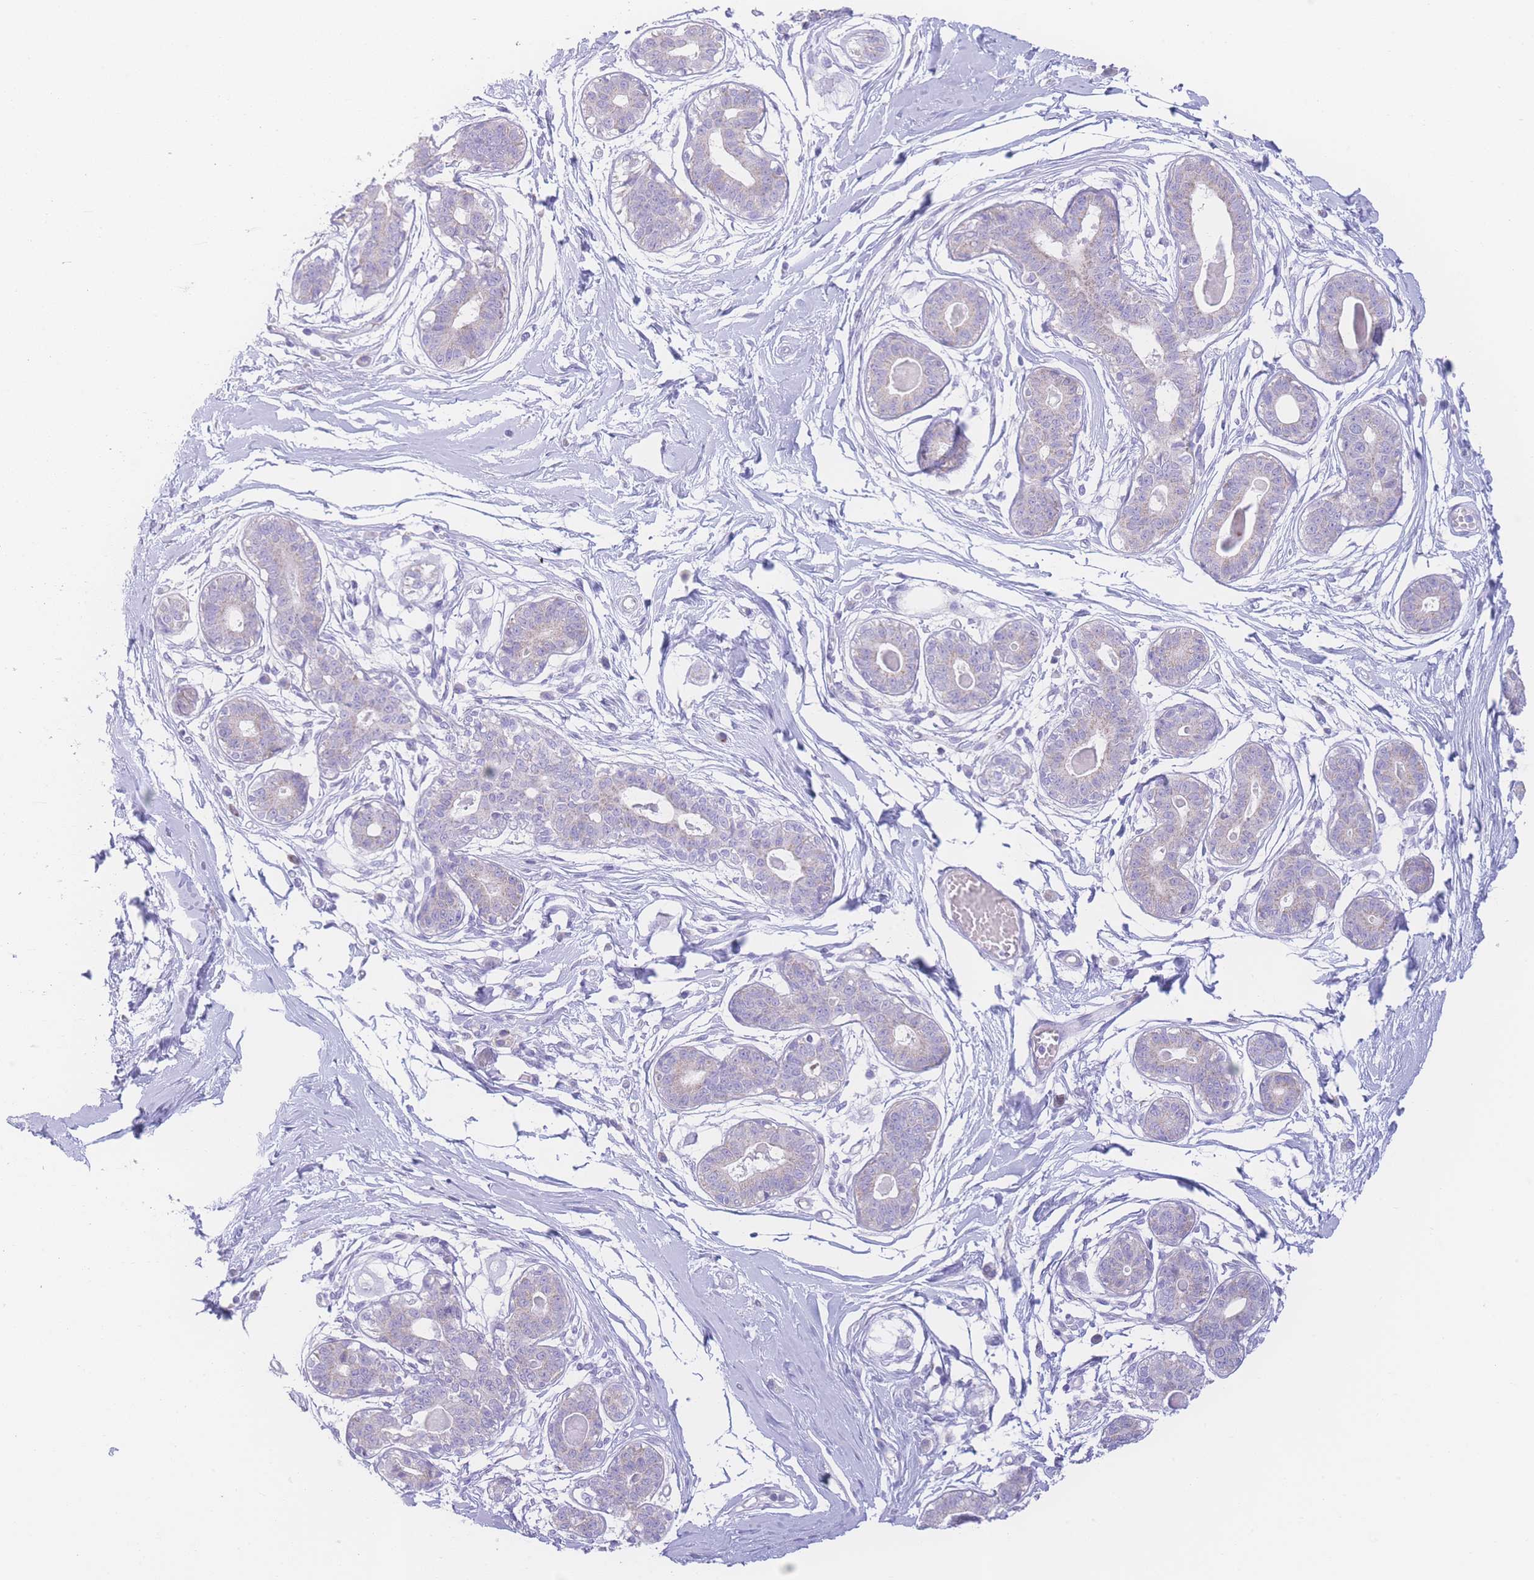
{"staining": {"intensity": "negative", "quantity": "none", "location": "none"}, "tissue": "breast", "cell_type": "Adipocytes", "image_type": "normal", "snomed": [{"axis": "morphology", "description": "Normal tissue, NOS"}, {"axis": "topography", "description": "Breast"}], "caption": "Immunohistochemical staining of benign human breast reveals no significant positivity in adipocytes.", "gene": "NBEAL1", "patient": {"sex": "female", "age": 45}}